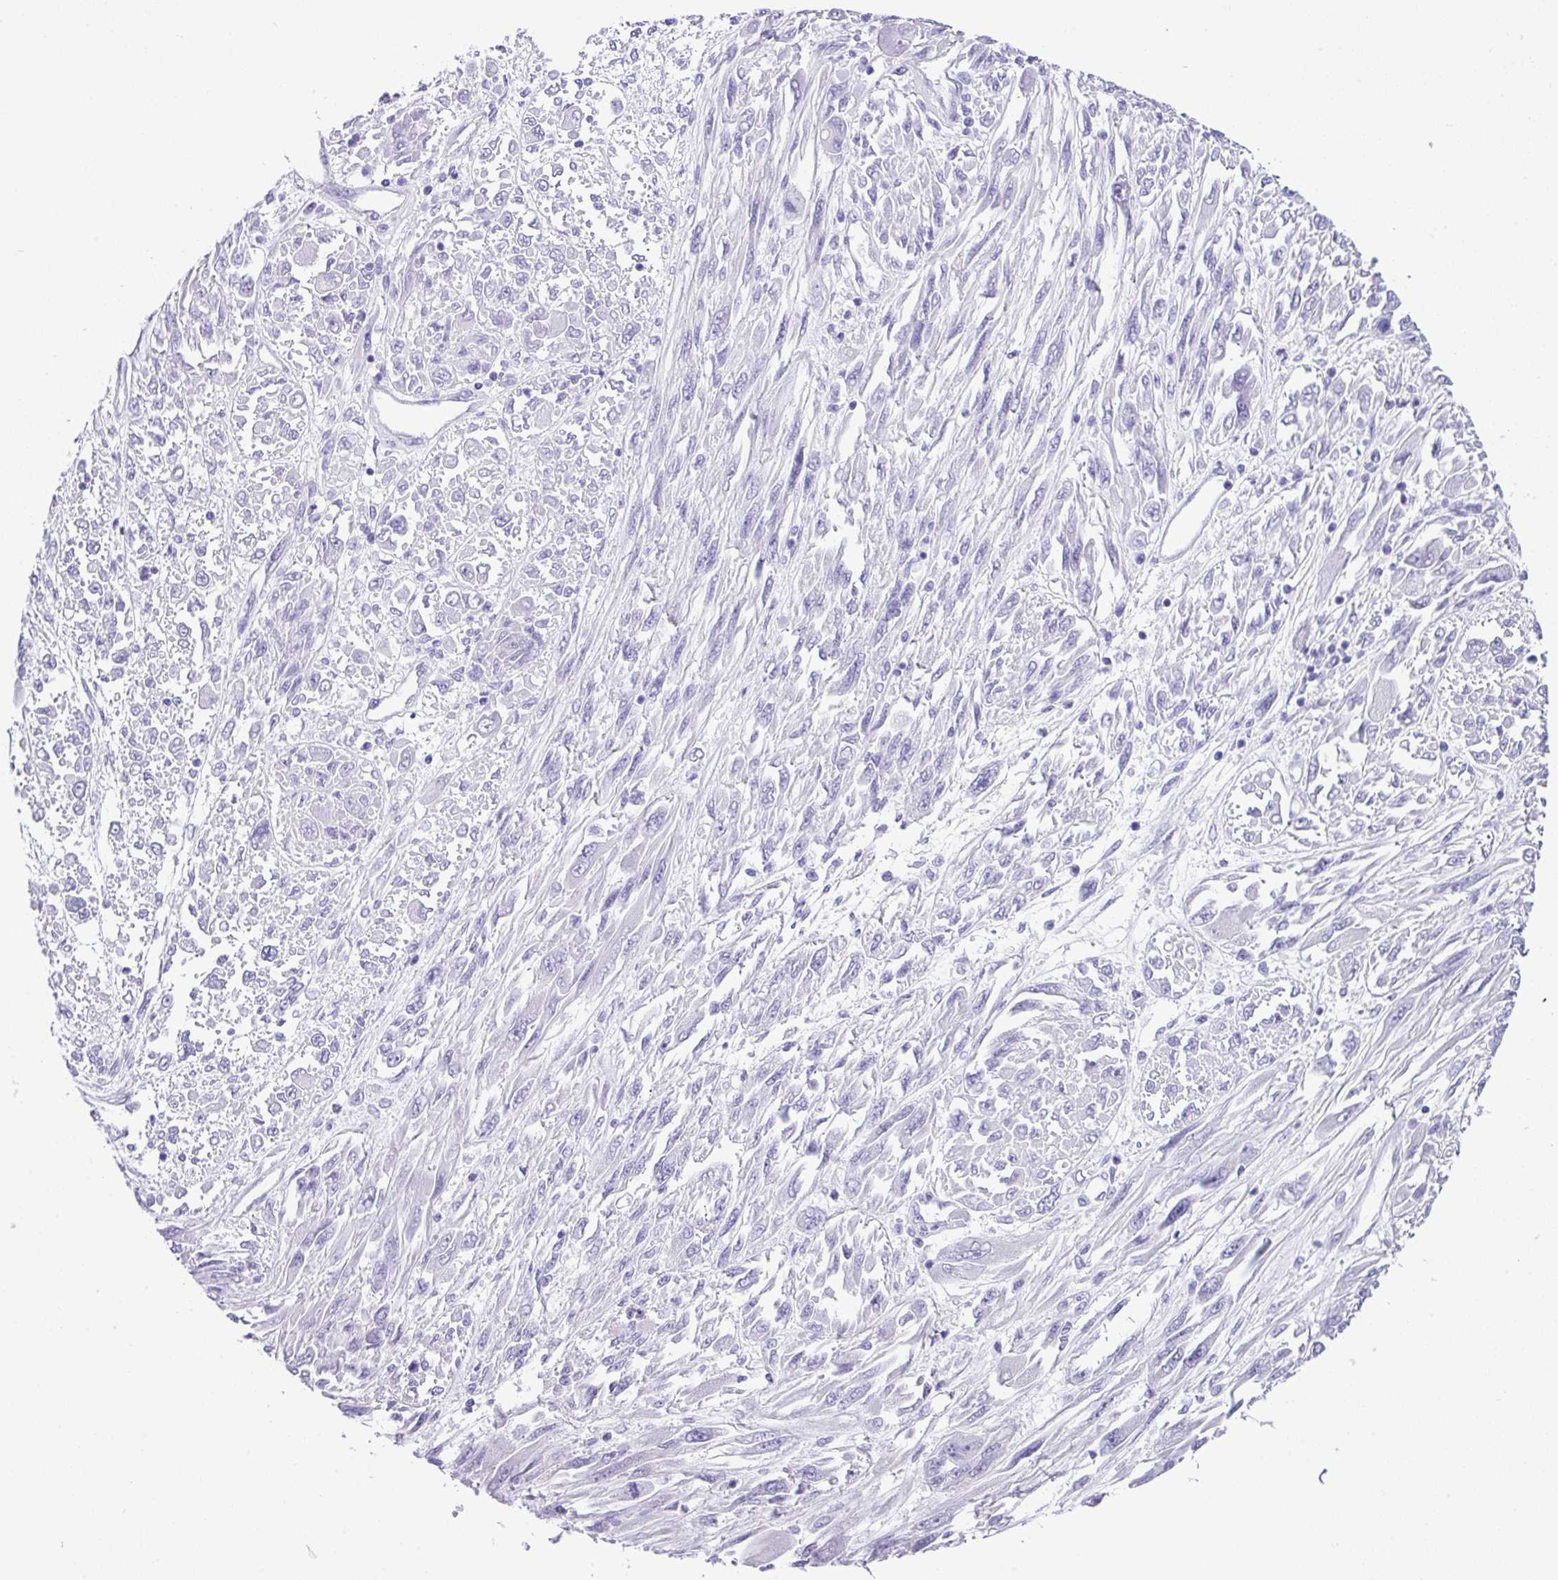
{"staining": {"intensity": "negative", "quantity": "none", "location": "none"}, "tissue": "melanoma", "cell_type": "Tumor cells", "image_type": "cancer", "snomed": [{"axis": "morphology", "description": "Malignant melanoma, NOS"}, {"axis": "topography", "description": "Skin"}], "caption": "DAB (3,3'-diaminobenzidine) immunohistochemical staining of melanoma exhibits no significant staining in tumor cells. (DAB (3,3'-diaminobenzidine) IHC visualized using brightfield microscopy, high magnification).", "gene": "ZG16", "patient": {"sex": "female", "age": 91}}